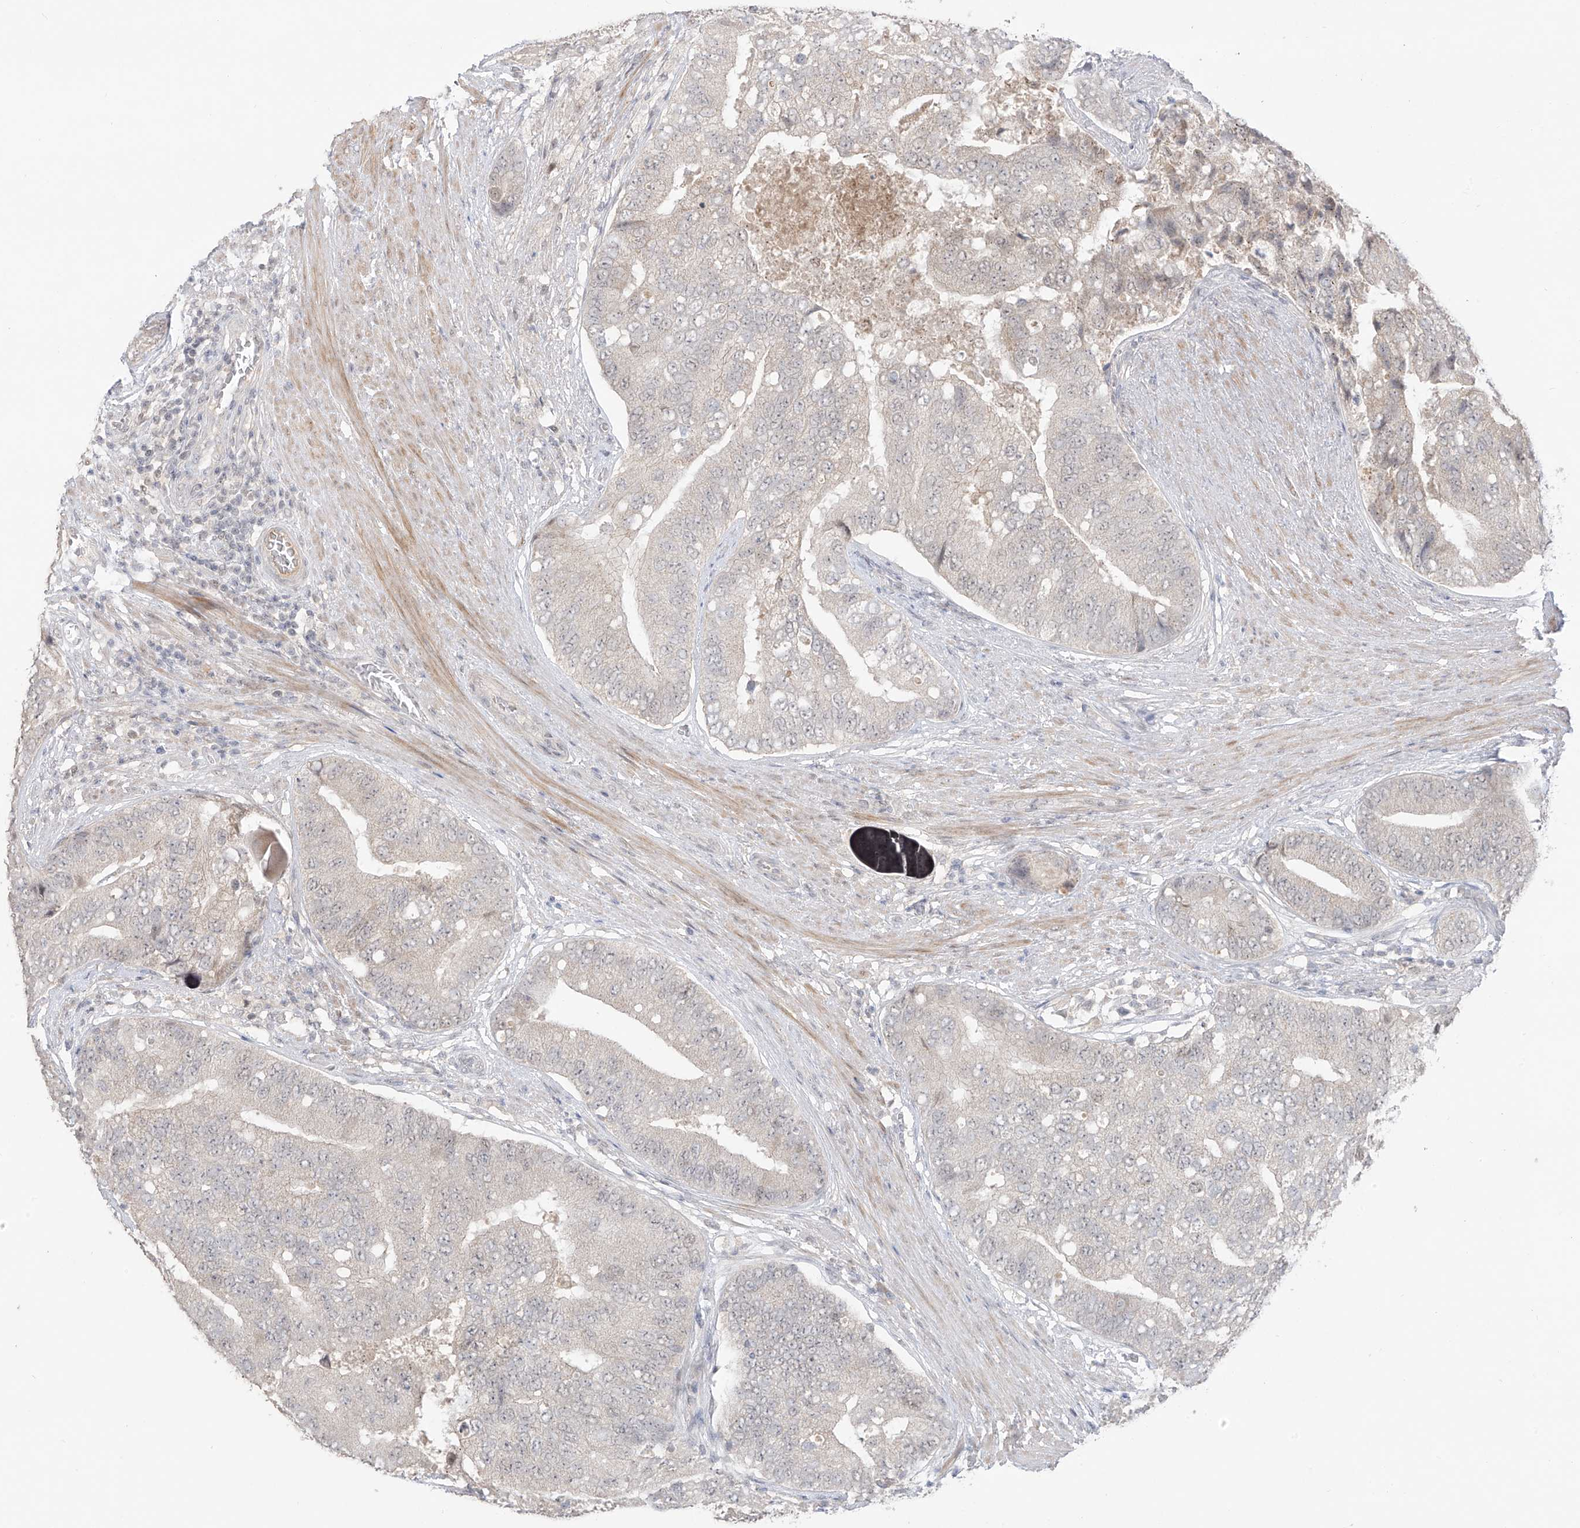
{"staining": {"intensity": "negative", "quantity": "none", "location": "none"}, "tissue": "prostate cancer", "cell_type": "Tumor cells", "image_type": "cancer", "snomed": [{"axis": "morphology", "description": "Adenocarcinoma, High grade"}, {"axis": "topography", "description": "Prostate"}], "caption": "DAB immunohistochemical staining of human prostate high-grade adenocarcinoma reveals no significant staining in tumor cells.", "gene": "OGT", "patient": {"sex": "male", "age": 70}}